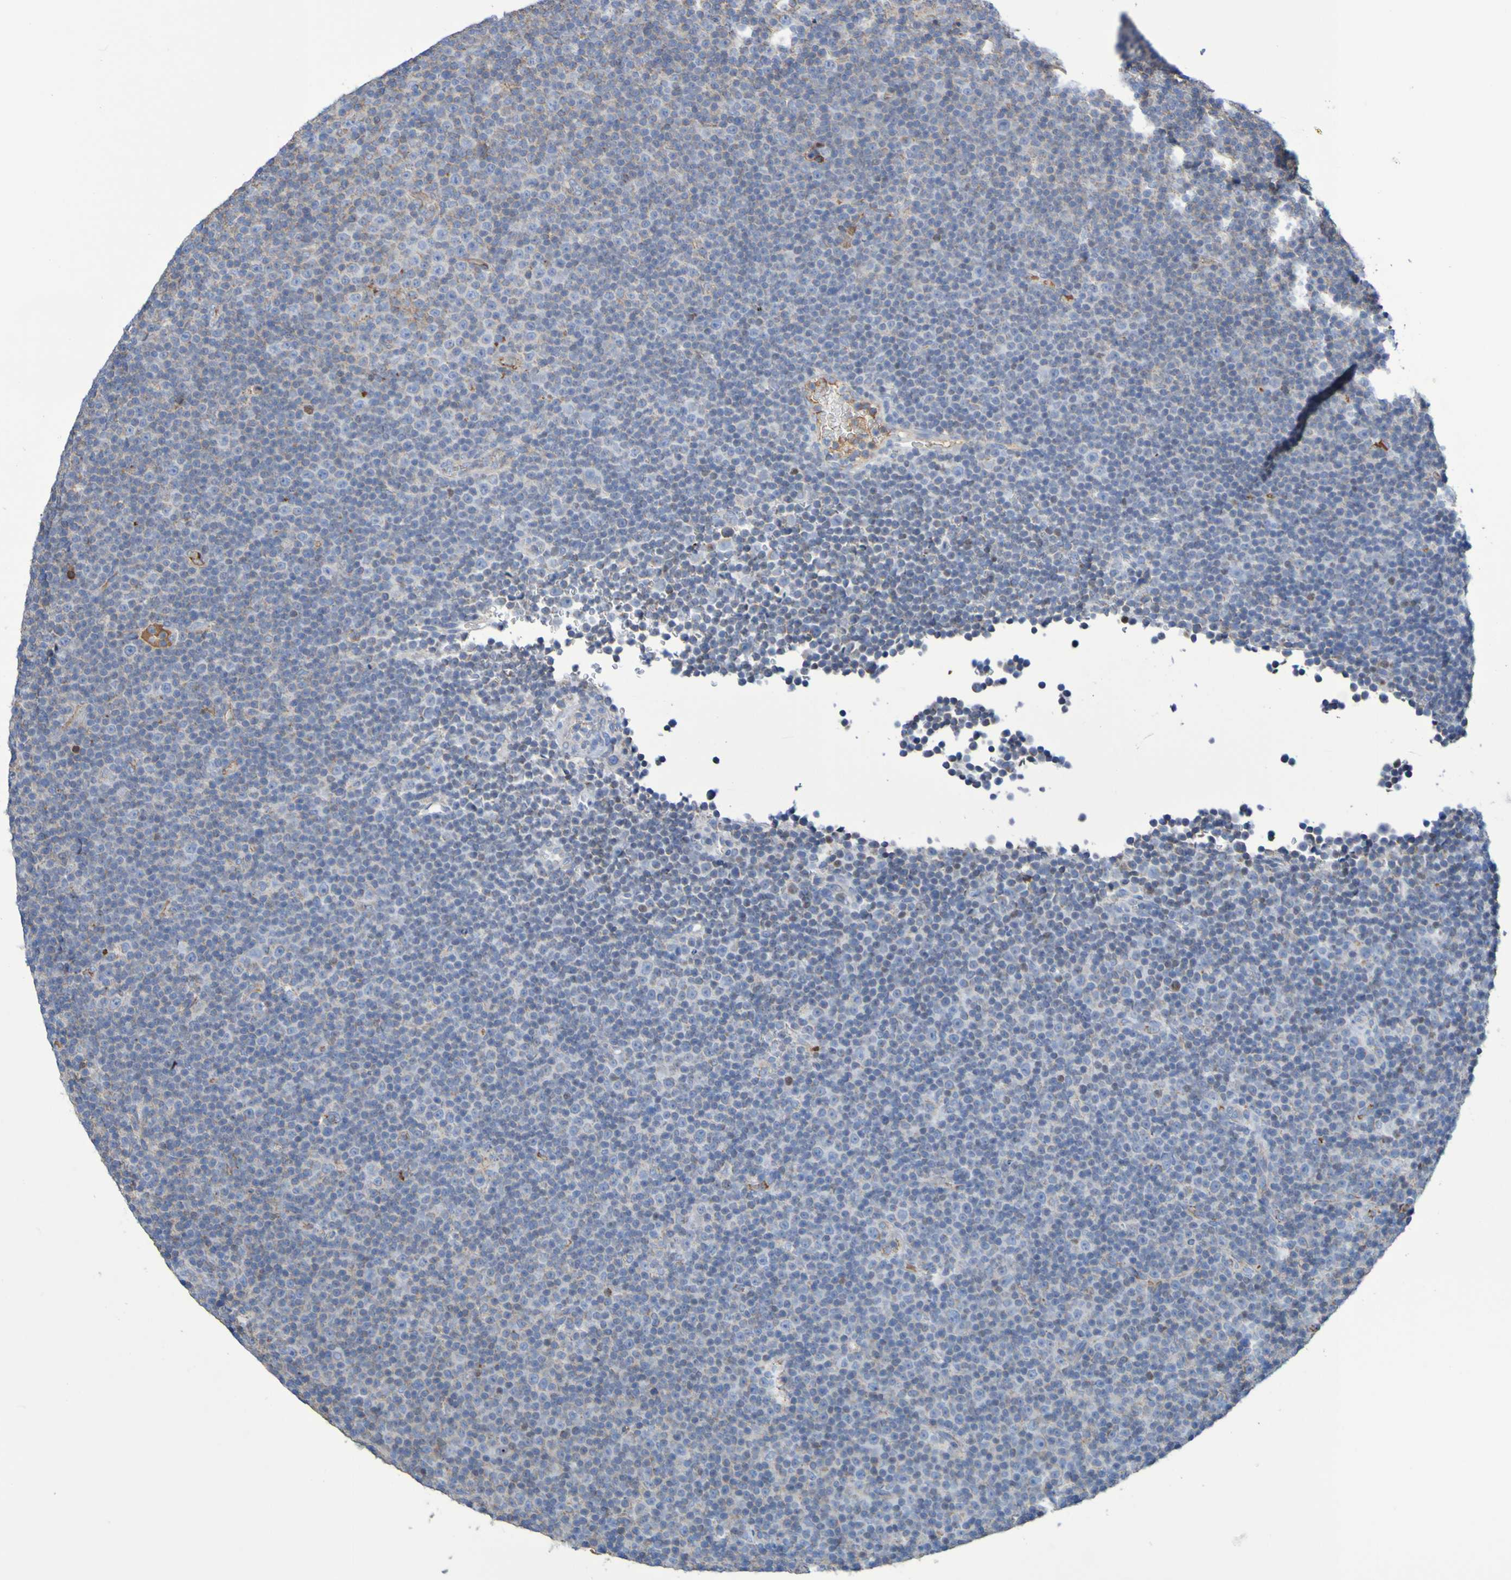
{"staining": {"intensity": "weak", "quantity": "25%-75%", "location": "cytoplasmic/membranous"}, "tissue": "lymphoma", "cell_type": "Tumor cells", "image_type": "cancer", "snomed": [{"axis": "morphology", "description": "Malignant lymphoma, non-Hodgkin's type, Low grade"}, {"axis": "topography", "description": "Lymph node"}], "caption": "The immunohistochemical stain labels weak cytoplasmic/membranous staining in tumor cells of malignant lymphoma, non-Hodgkin's type (low-grade) tissue.", "gene": "CNTN2", "patient": {"sex": "female", "age": 67}}